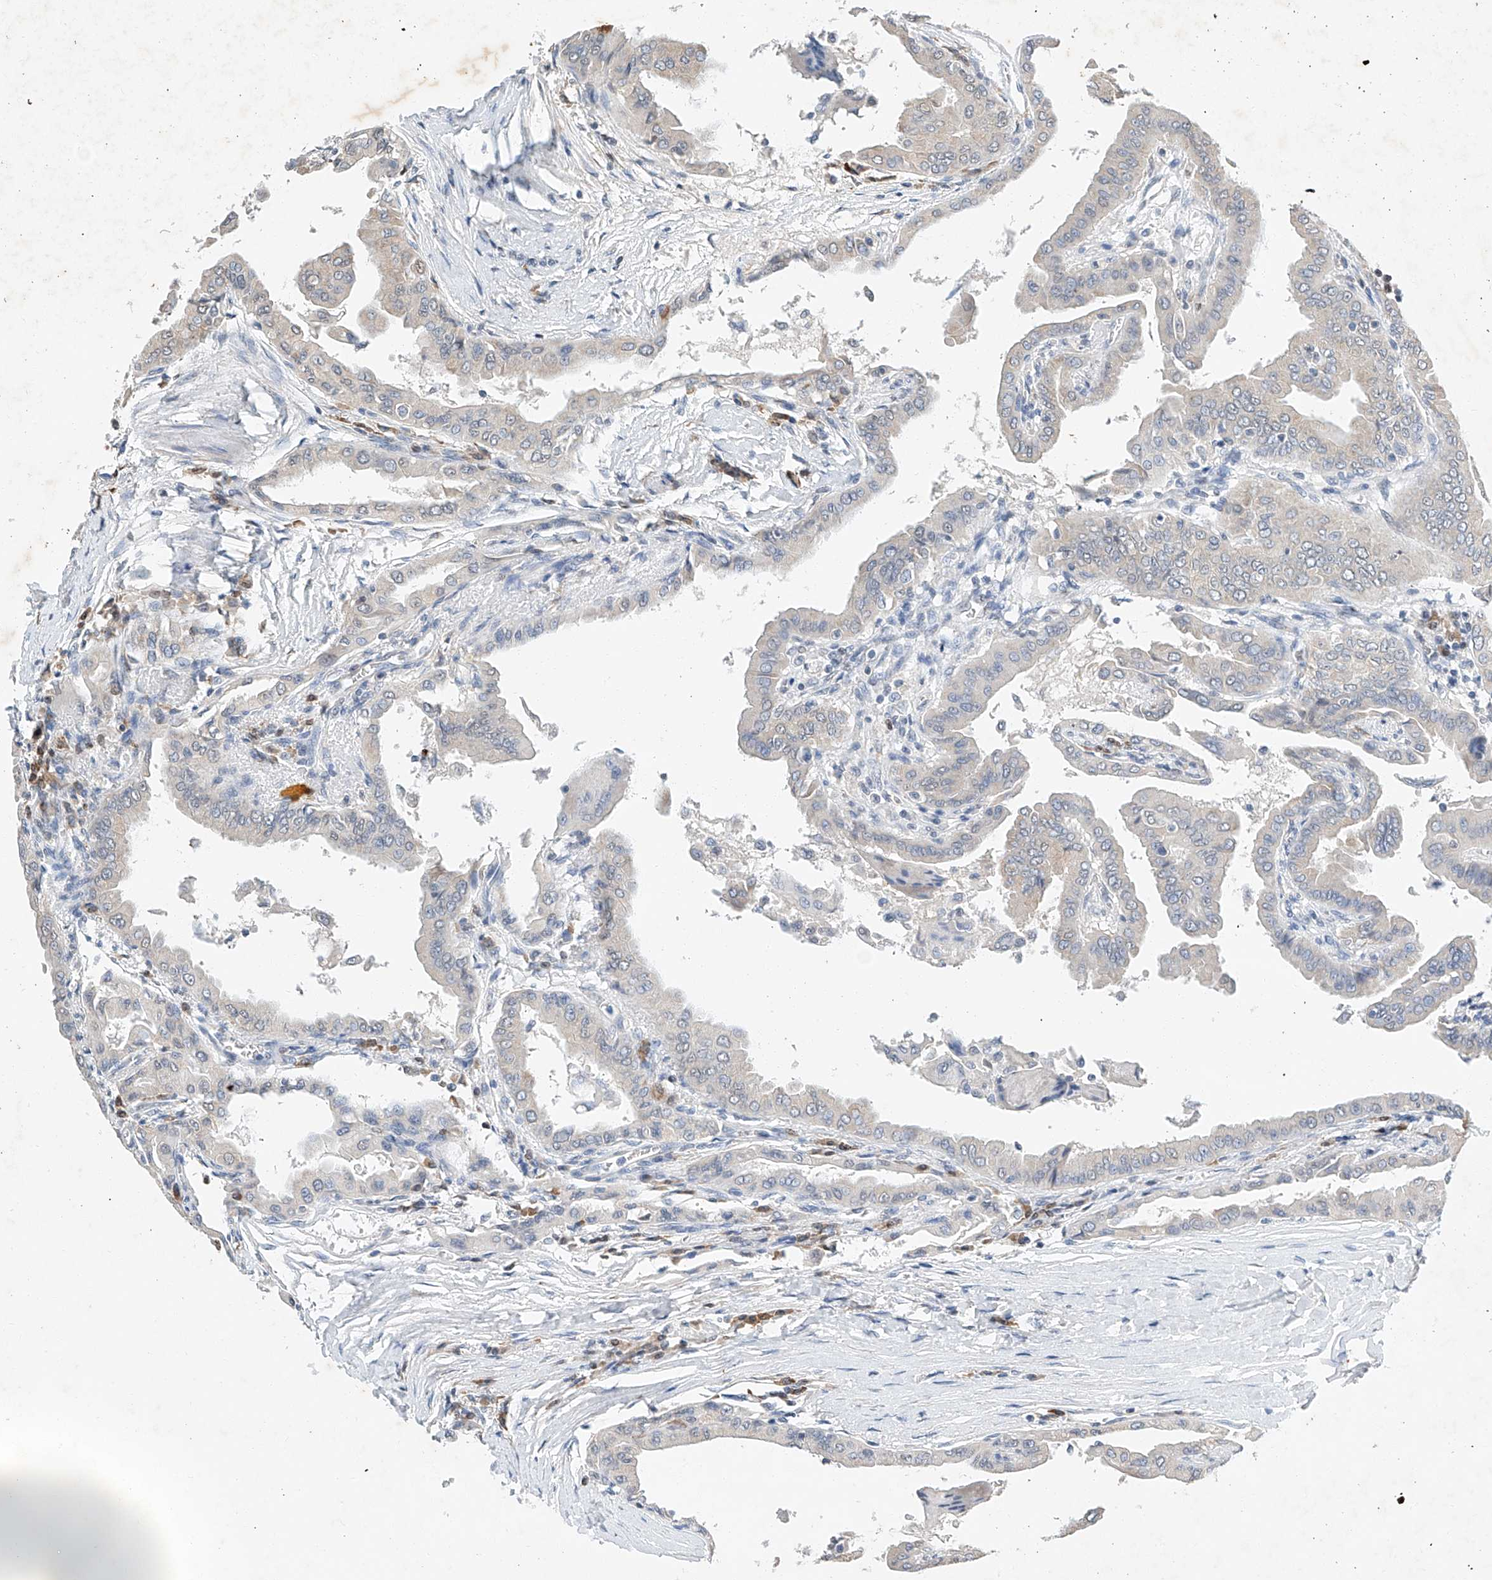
{"staining": {"intensity": "negative", "quantity": "none", "location": "none"}, "tissue": "thyroid cancer", "cell_type": "Tumor cells", "image_type": "cancer", "snomed": [{"axis": "morphology", "description": "Papillary adenocarcinoma, NOS"}, {"axis": "topography", "description": "Thyroid gland"}], "caption": "IHC of human thyroid cancer (papillary adenocarcinoma) exhibits no staining in tumor cells.", "gene": "CTDP1", "patient": {"sex": "male", "age": 33}}